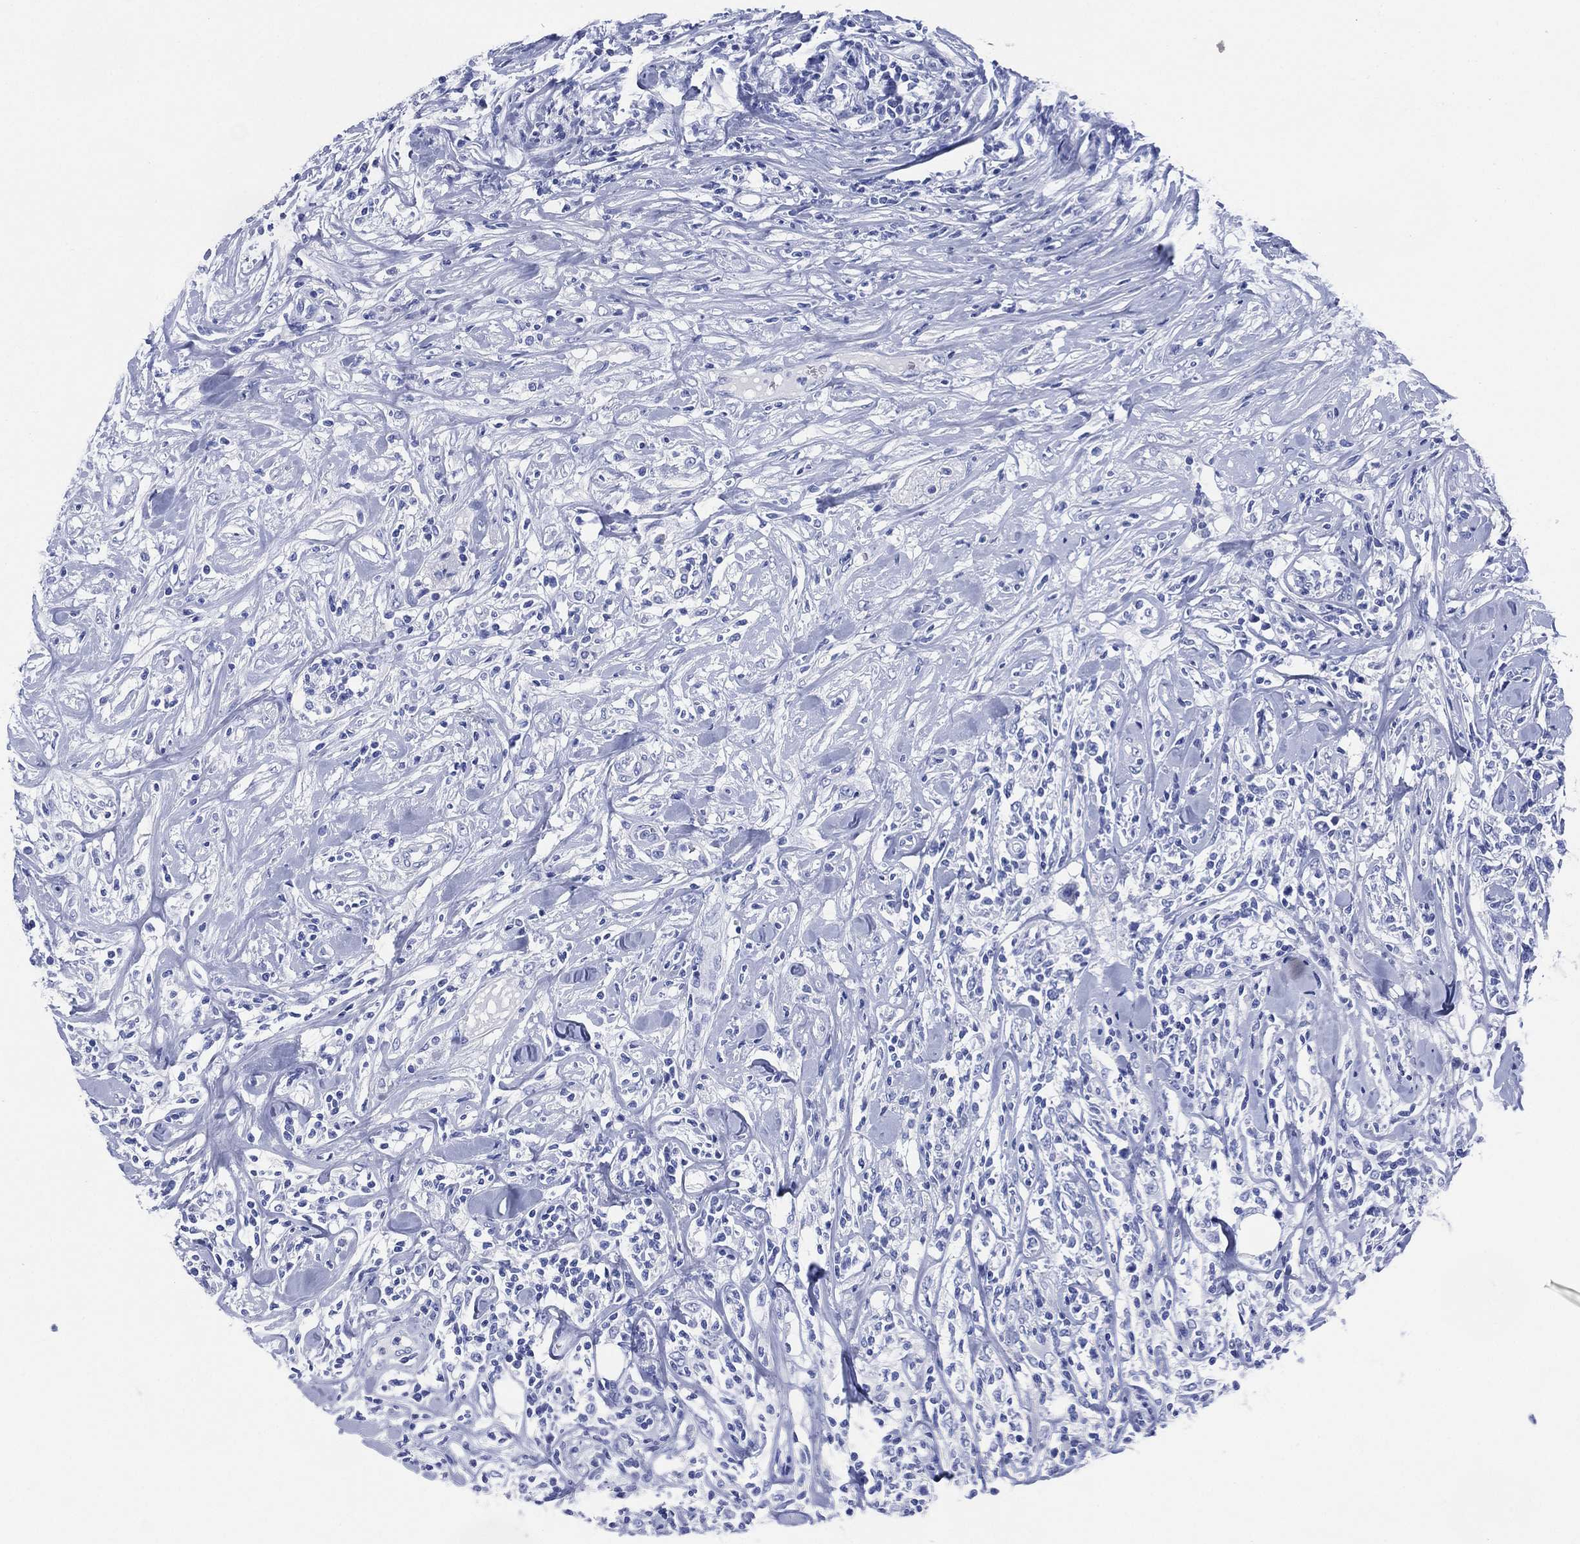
{"staining": {"intensity": "negative", "quantity": "none", "location": "none"}, "tissue": "lymphoma", "cell_type": "Tumor cells", "image_type": "cancer", "snomed": [{"axis": "morphology", "description": "Malignant lymphoma, non-Hodgkin's type, High grade"}, {"axis": "topography", "description": "Lymph node"}], "caption": "High magnification brightfield microscopy of high-grade malignant lymphoma, non-Hodgkin's type stained with DAB (3,3'-diaminobenzidine) (brown) and counterstained with hematoxylin (blue): tumor cells show no significant staining.", "gene": "SIGLECL1", "patient": {"sex": "female", "age": 84}}